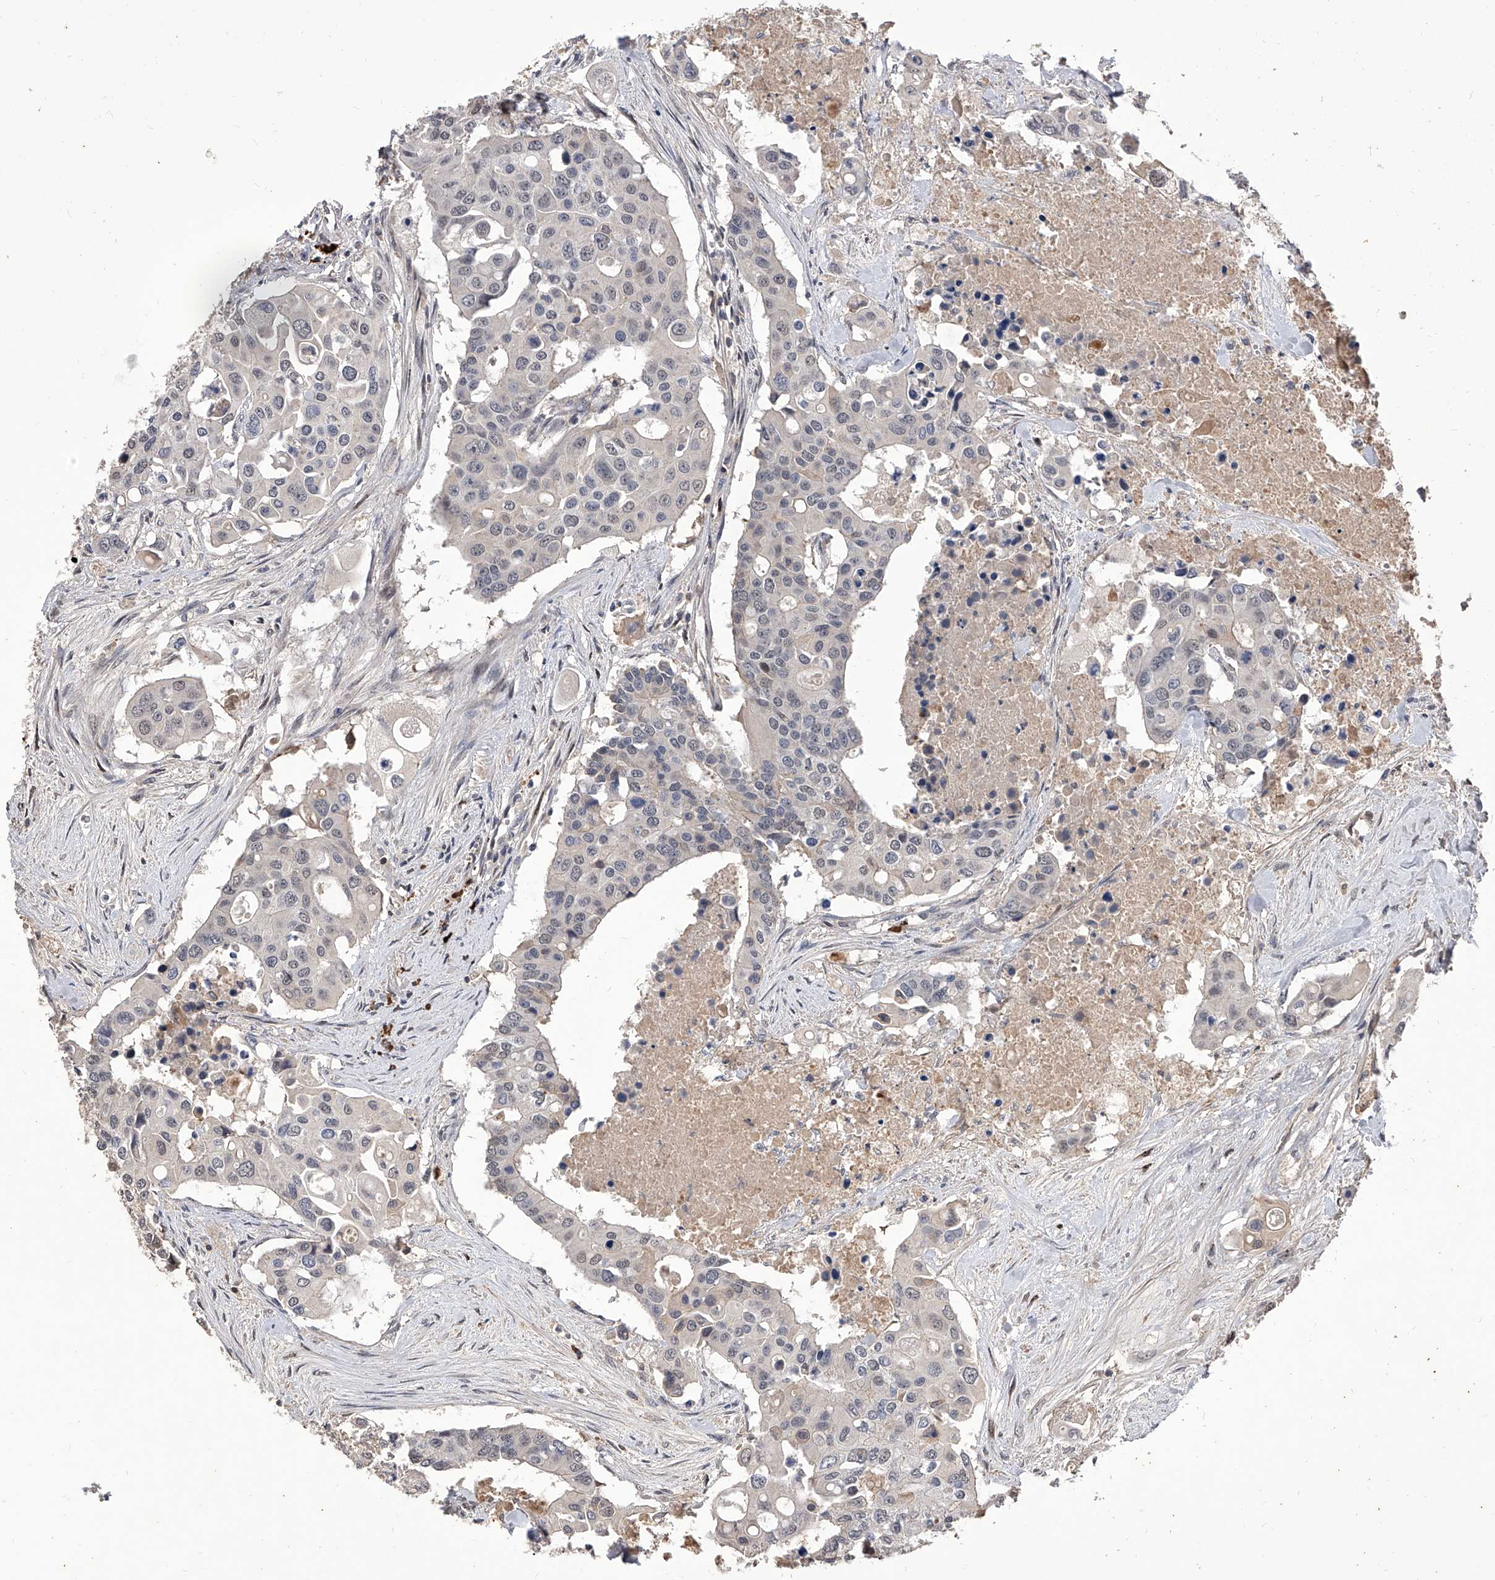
{"staining": {"intensity": "negative", "quantity": "none", "location": "none"}, "tissue": "colorectal cancer", "cell_type": "Tumor cells", "image_type": "cancer", "snomed": [{"axis": "morphology", "description": "Adenocarcinoma, NOS"}, {"axis": "topography", "description": "Colon"}], "caption": "This is an immunohistochemistry (IHC) micrograph of human colorectal cancer (adenocarcinoma). There is no positivity in tumor cells.", "gene": "CFAP410", "patient": {"sex": "male", "age": 77}}